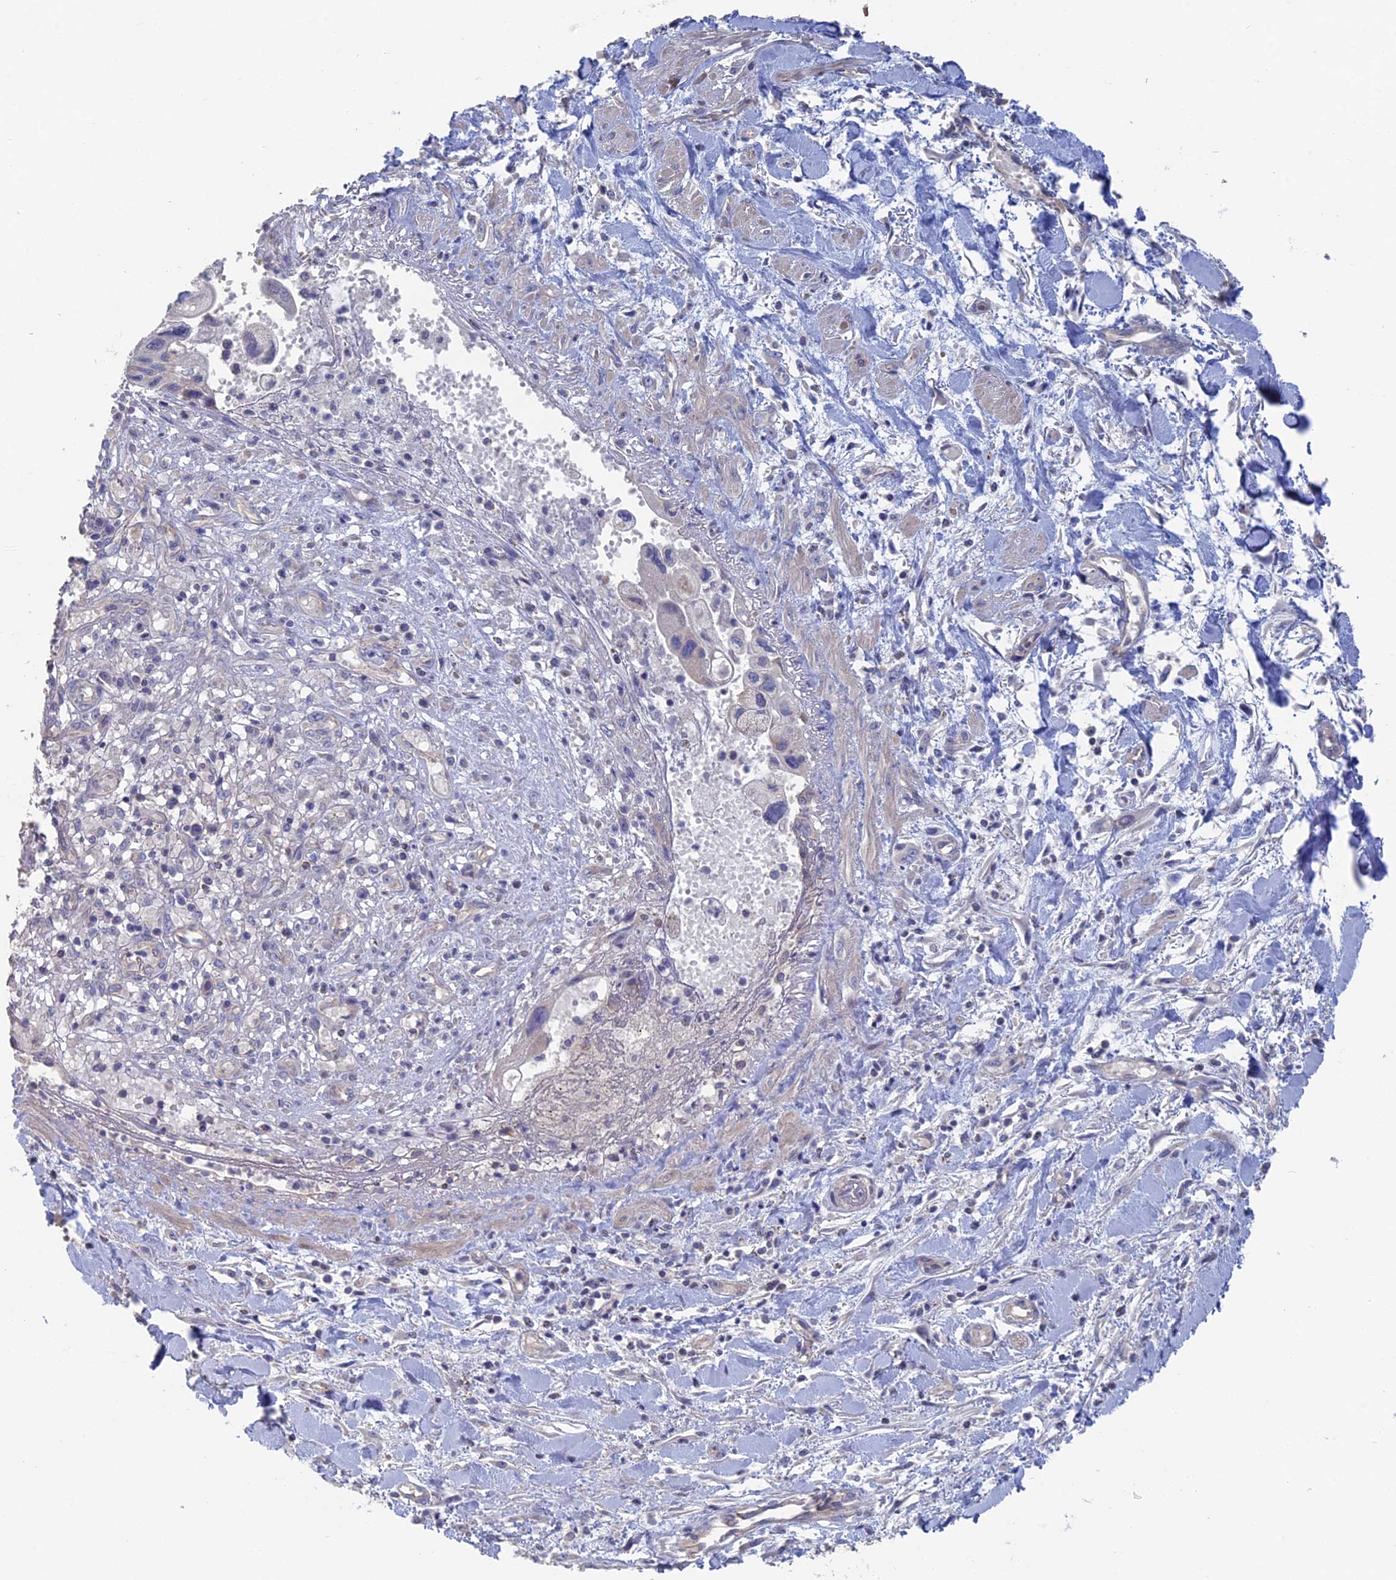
{"staining": {"intensity": "negative", "quantity": "none", "location": "none"}, "tissue": "pancreatic cancer", "cell_type": "Tumor cells", "image_type": "cancer", "snomed": [{"axis": "morphology", "description": "Adenocarcinoma, NOS"}, {"axis": "topography", "description": "Pancreas"}], "caption": "Protein analysis of pancreatic cancer (adenocarcinoma) displays no significant expression in tumor cells.", "gene": "TBC1D30", "patient": {"sex": "female", "age": 50}}